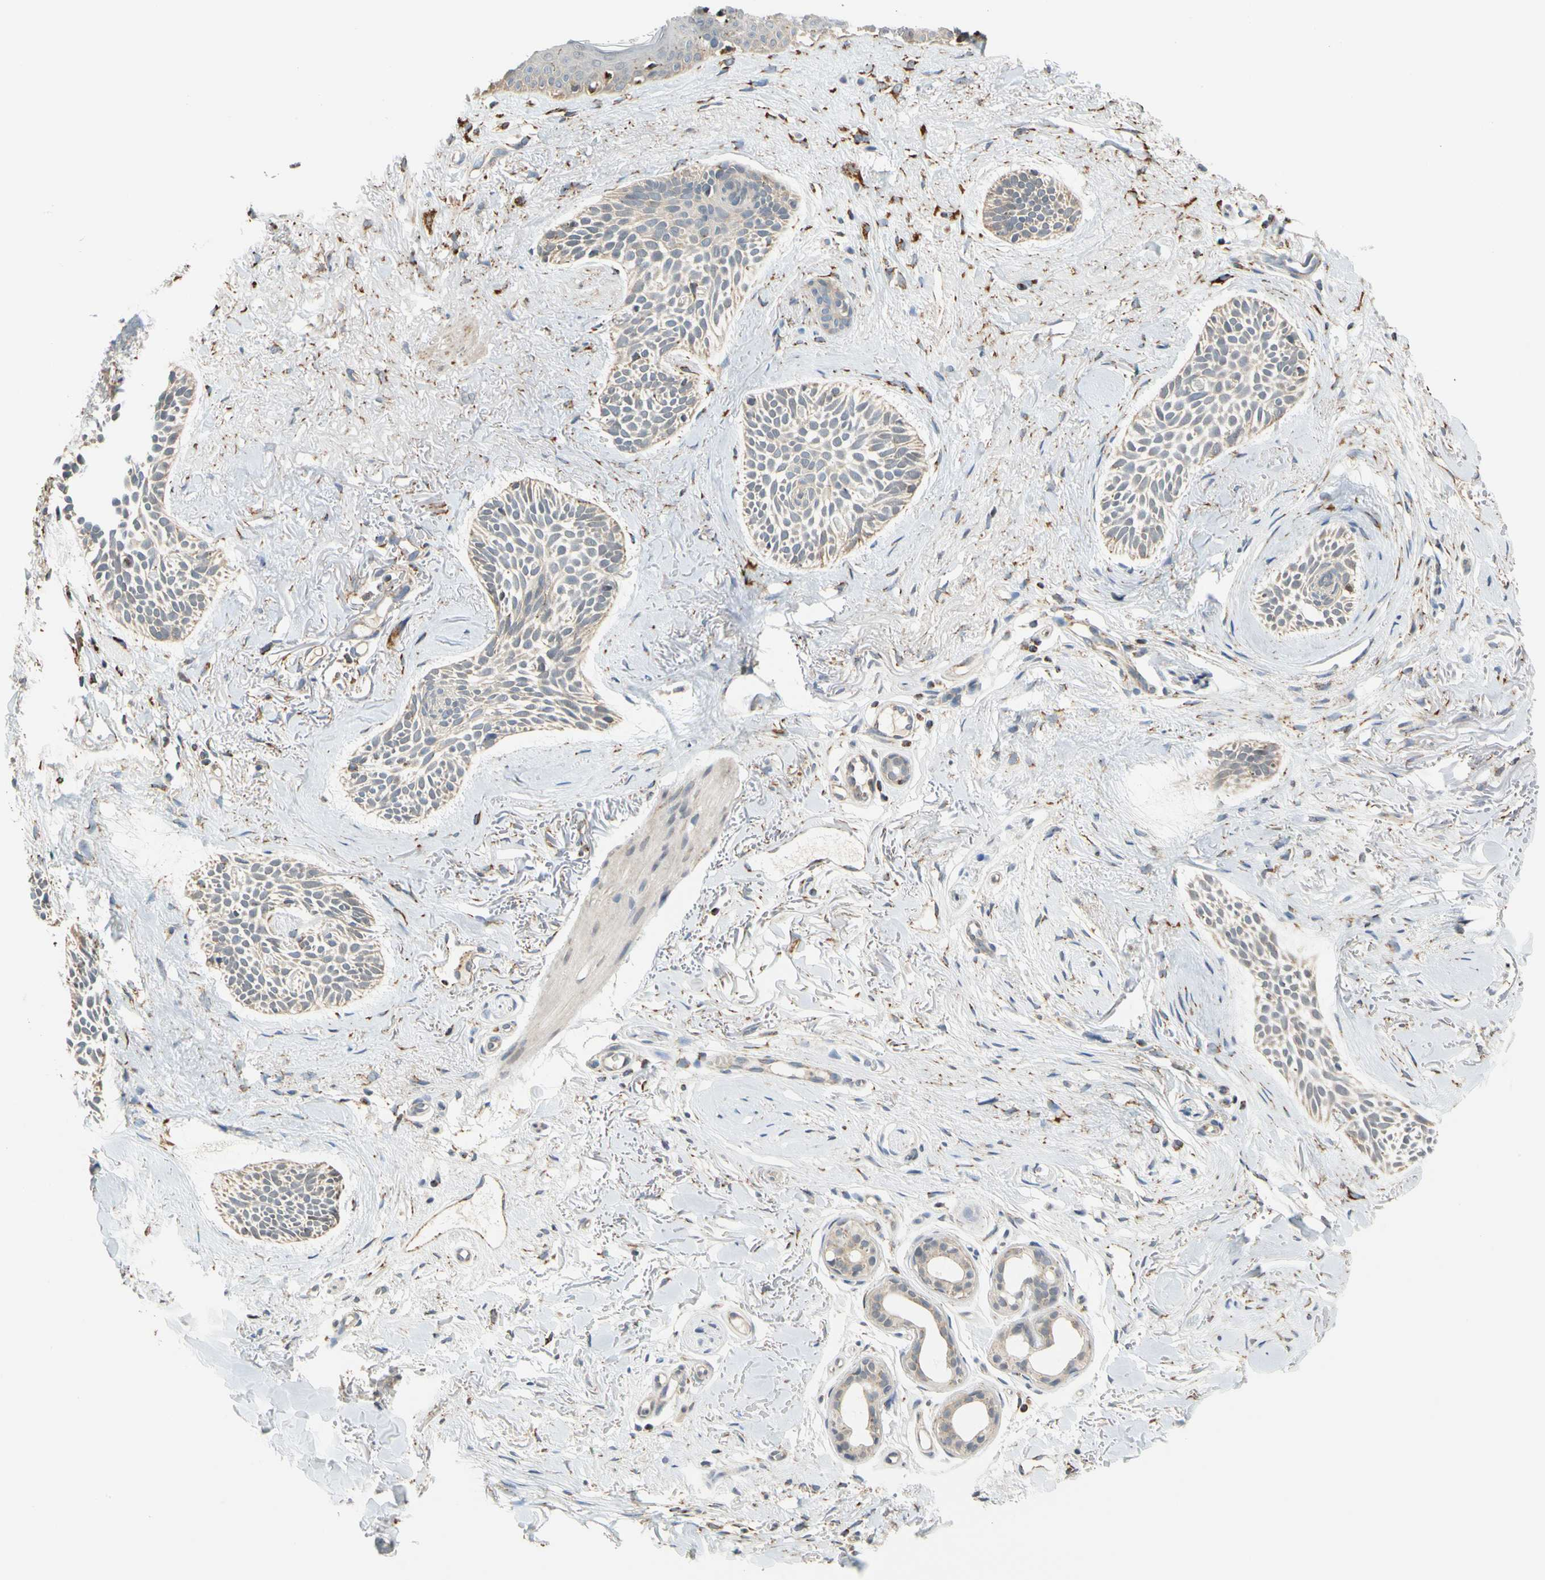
{"staining": {"intensity": "negative", "quantity": "none", "location": "none"}, "tissue": "skin cancer", "cell_type": "Tumor cells", "image_type": "cancer", "snomed": [{"axis": "morphology", "description": "Normal tissue, NOS"}, {"axis": "morphology", "description": "Basal cell carcinoma"}, {"axis": "topography", "description": "Skin"}], "caption": "Tumor cells are negative for protein expression in human skin cancer (basal cell carcinoma).", "gene": "SFXN3", "patient": {"sex": "female", "age": 84}}